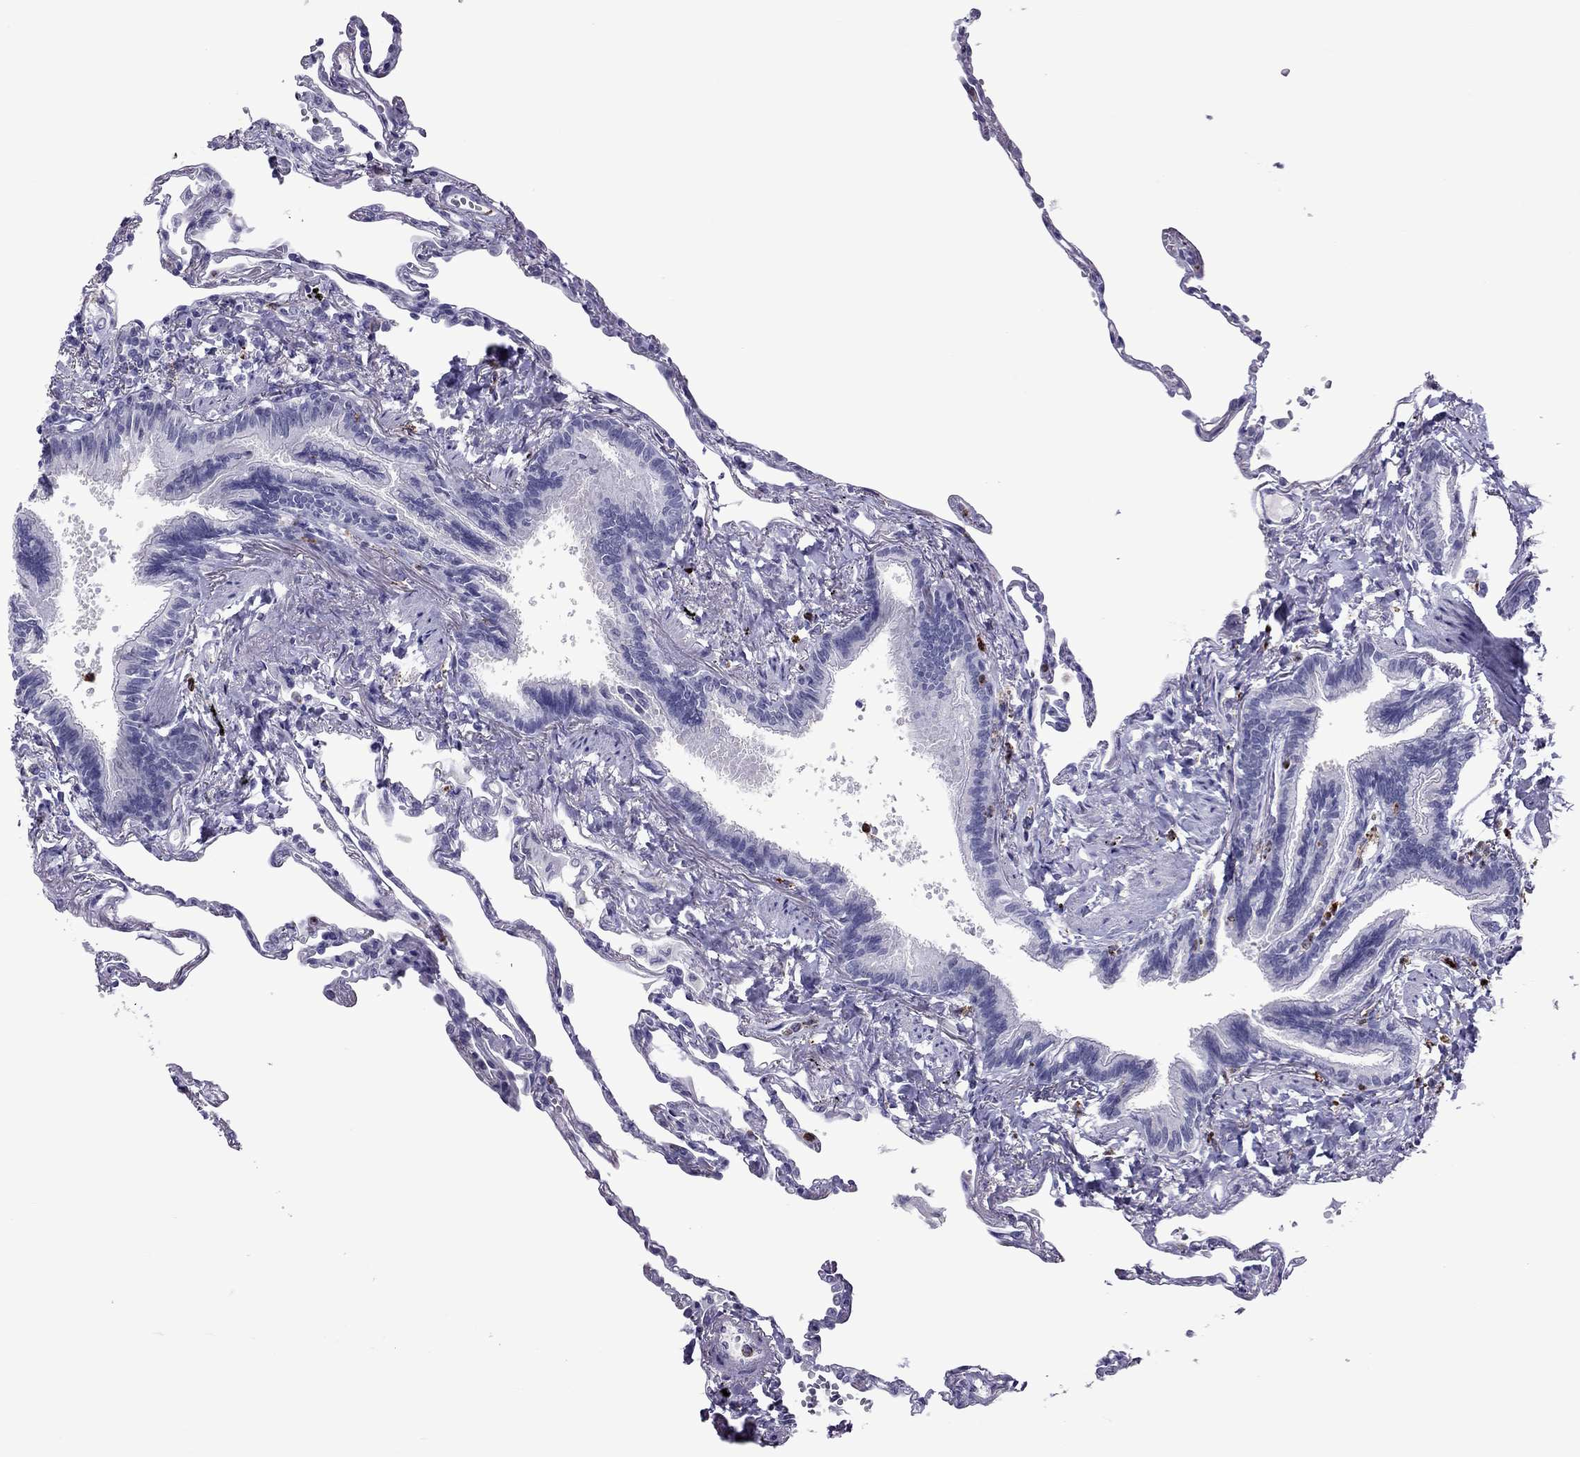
{"staining": {"intensity": "negative", "quantity": "none", "location": "none"}, "tissue": "lung", "cell_type": "Alveolar cells", "image_type": "normal", "snomed": [{"axis": "morphology", "description": "Normal tissue, NOS"}, {"axis": "topography", "description": "Lung"}], "caption": "Lung stained for a protein using IHC exhibits no staining alveolar cells.", "gene": "CCL27", "patient": {"sex": "male", "age": 78}}